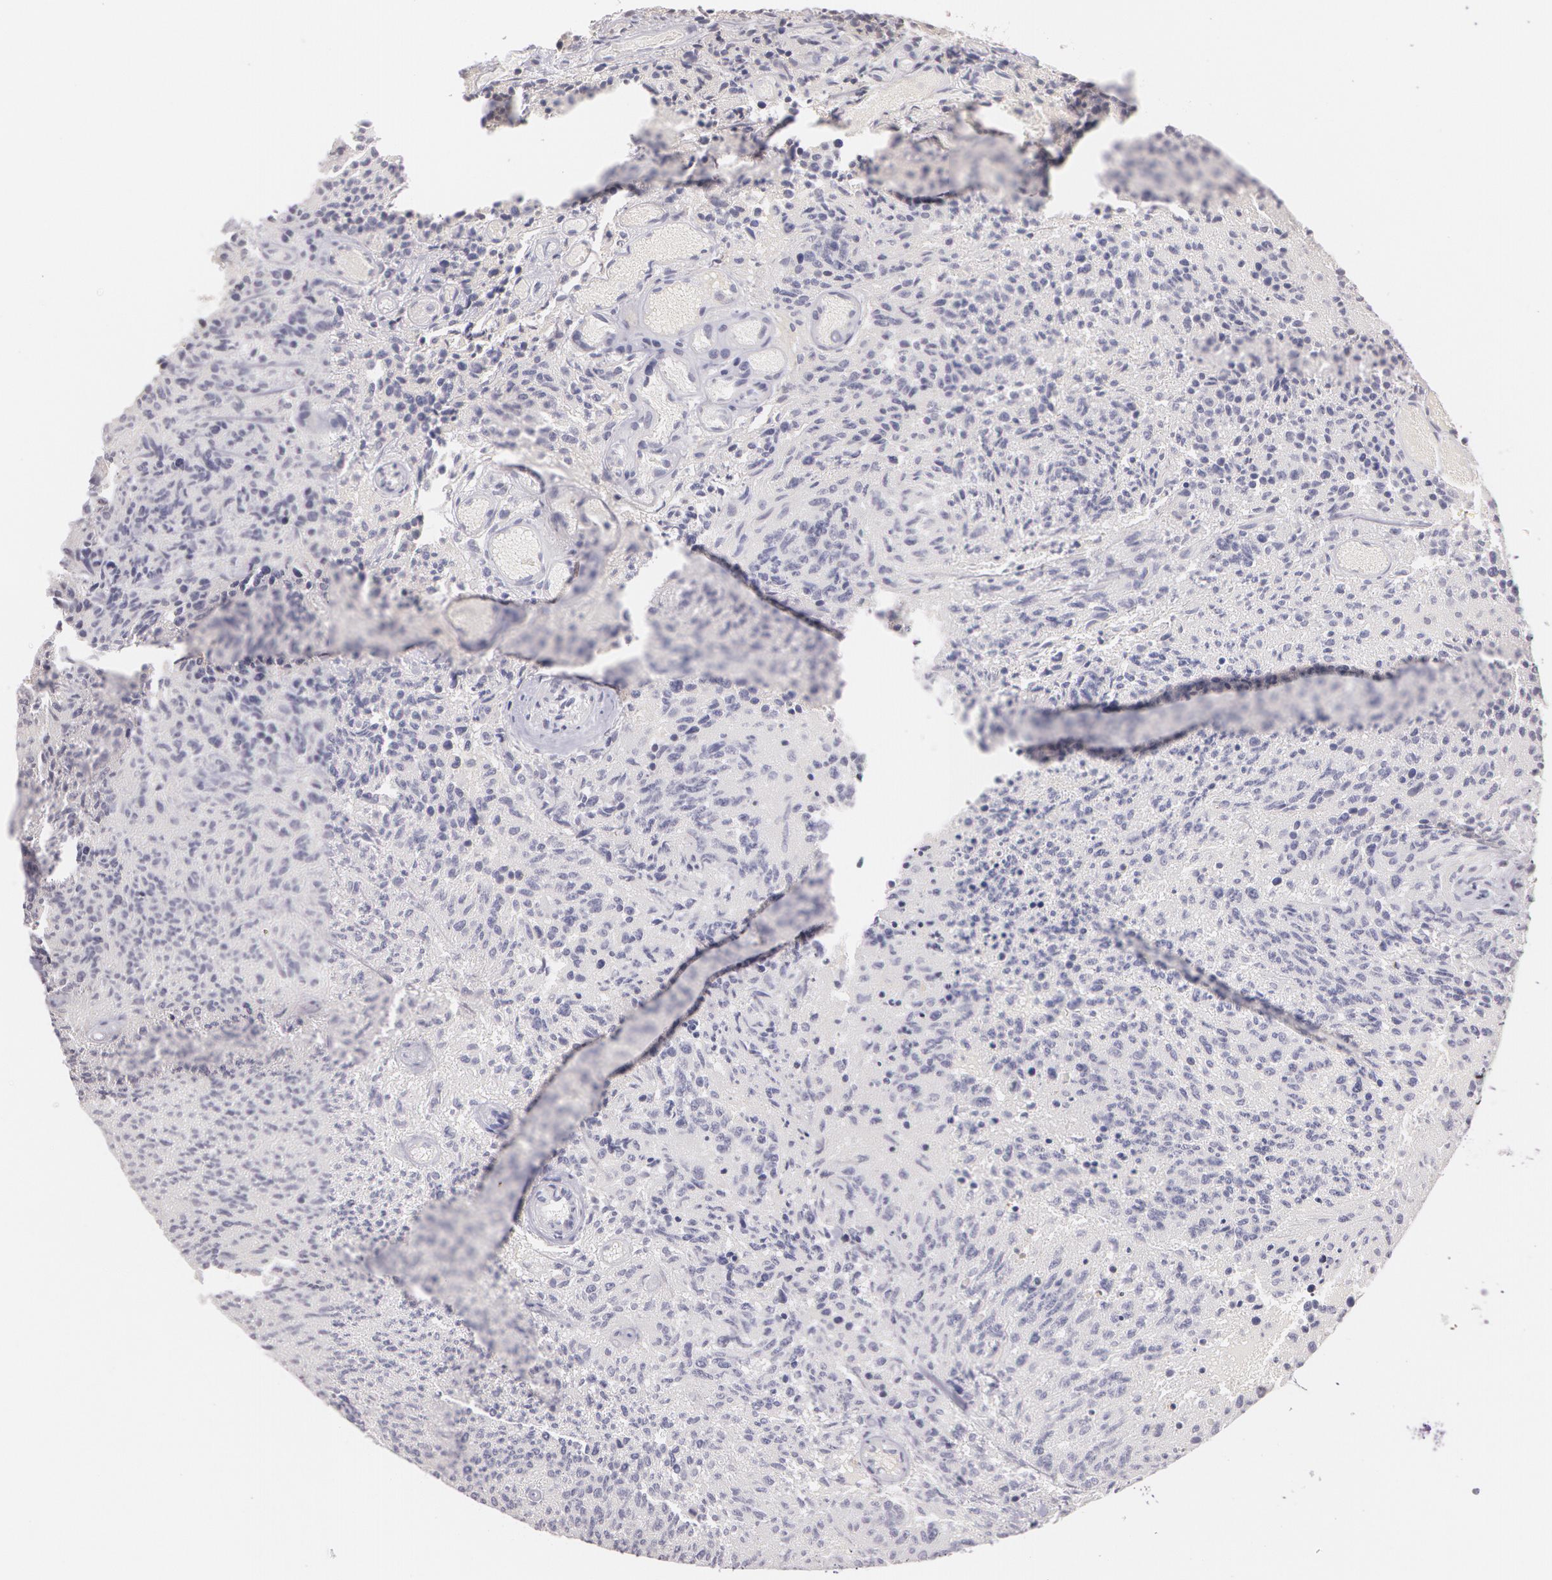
{"staining": {"intensity": "negative", "quantity": "none", "location": "none"}, "tissue": "glioma", "cell_type": "Tumor cells", "image_type": "cancer", "snomed": [{"axis": "morphology", "description": "Glioma, malignant, High grade"}, {"axis": "topography", "description": "Brain"}], "caption": "Glioma was stained to show a protein in brown. There is no significant positivity in tumor cells.", "gene": "LBP", "patient": {"sex": "male", "age": 36}}